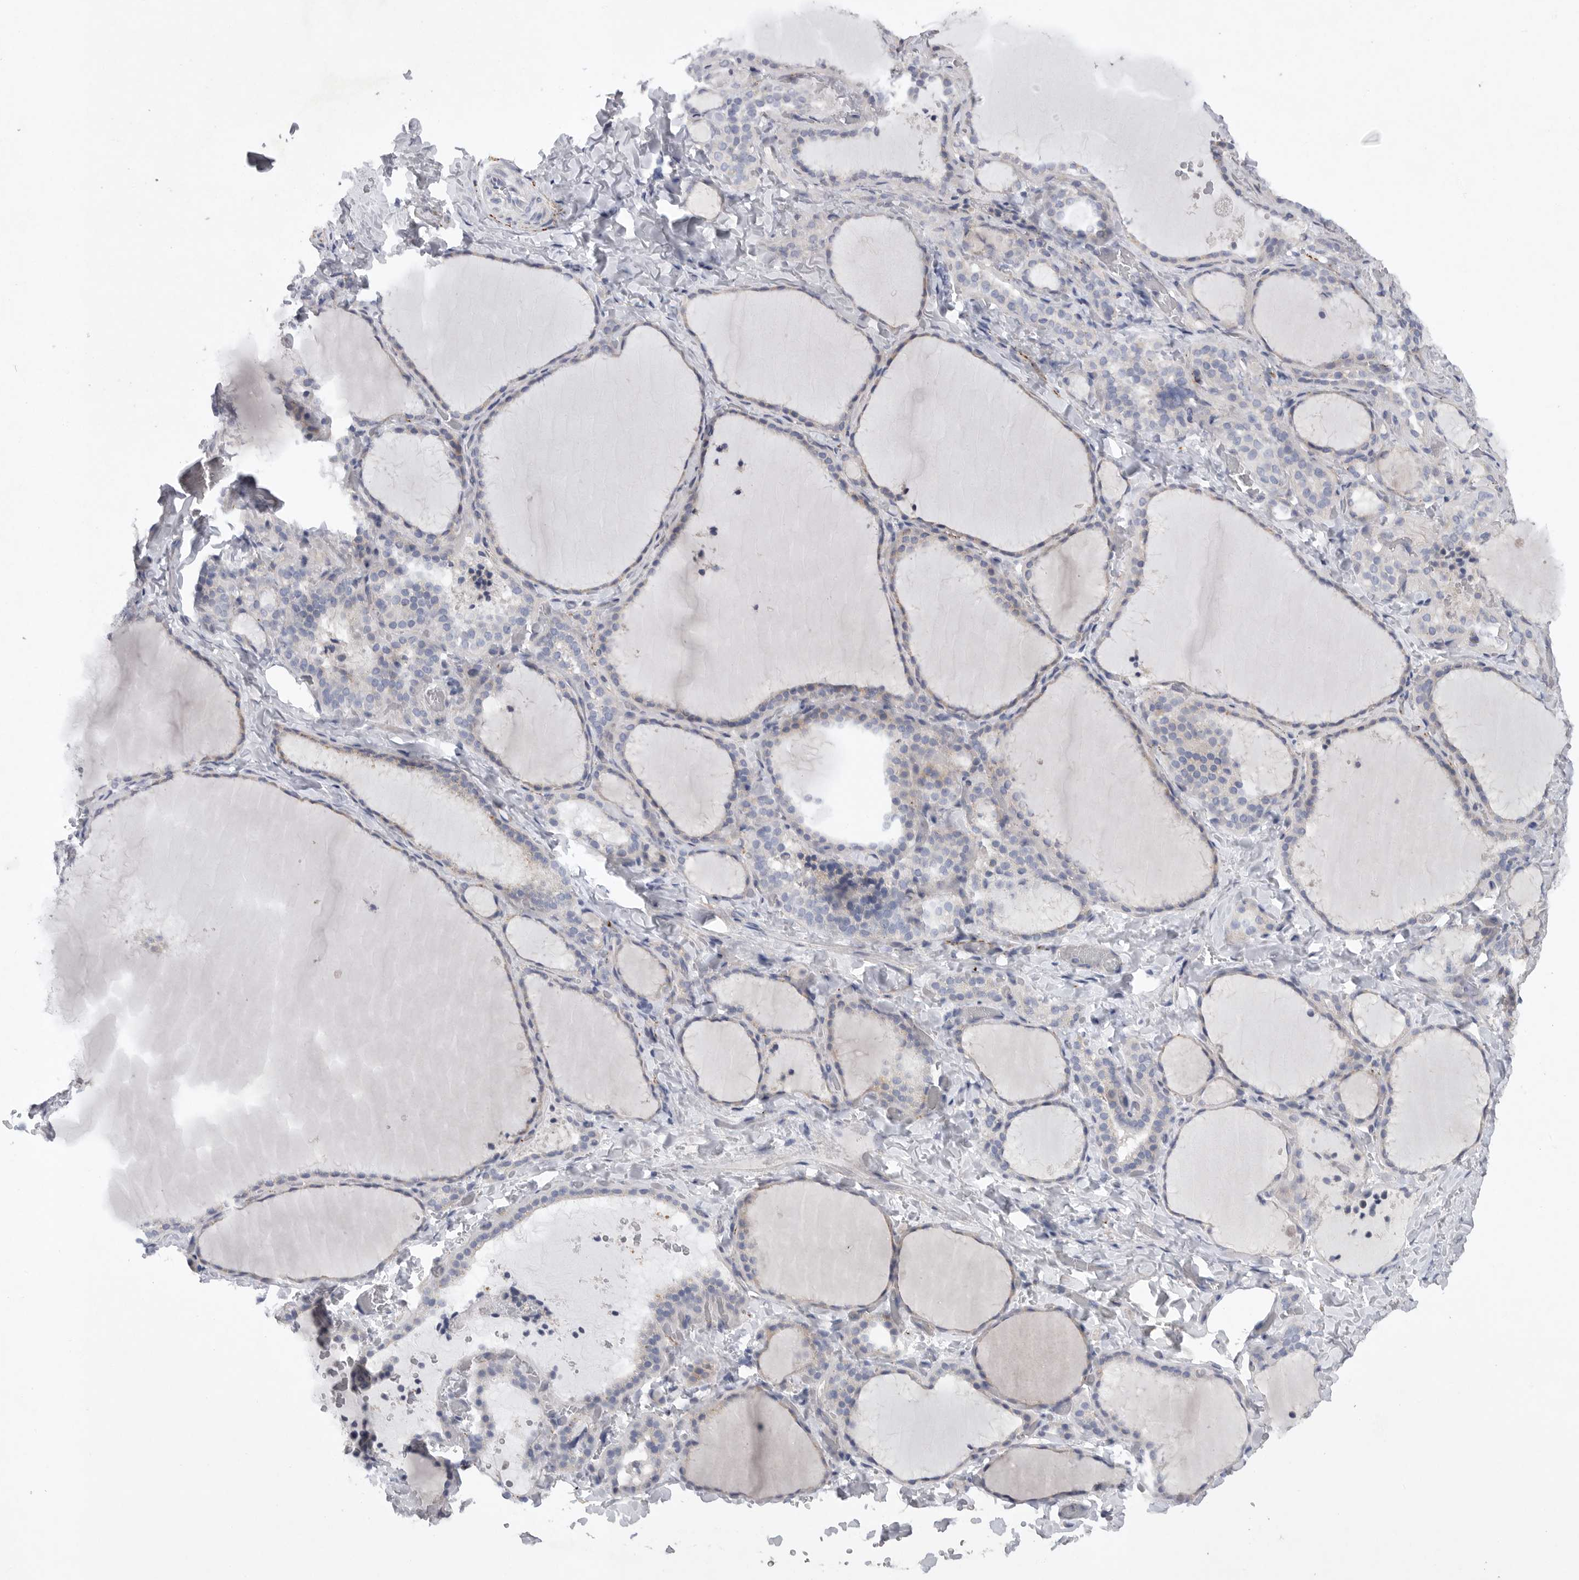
{"staining": {"intensity": "weak", "quantity": "<25%", "location": "cytoplasmic/membranous"}, "tissue": "thyroid gland", "cell_type": "Glandular cells", "image_type": "normal", "snomed": [{"axis": "morphology", "description": "Normal tissue, NOS"}, {"axis": "topography", "description": "Thyroid gland"}], "caption": "IHC histopathology image of normal thyroid gland: thyroid gland stained with DAB (3,3'-diaminobenzidine) demonstrates no significant protein positivity in glandular cells. (Stains: DAB IHC with hematoxylin counter stain, Microscopy: brightfield microscopy at high magnification).", "gene": "EDEM3", "patient": {"sex": "female", "age": 22}}